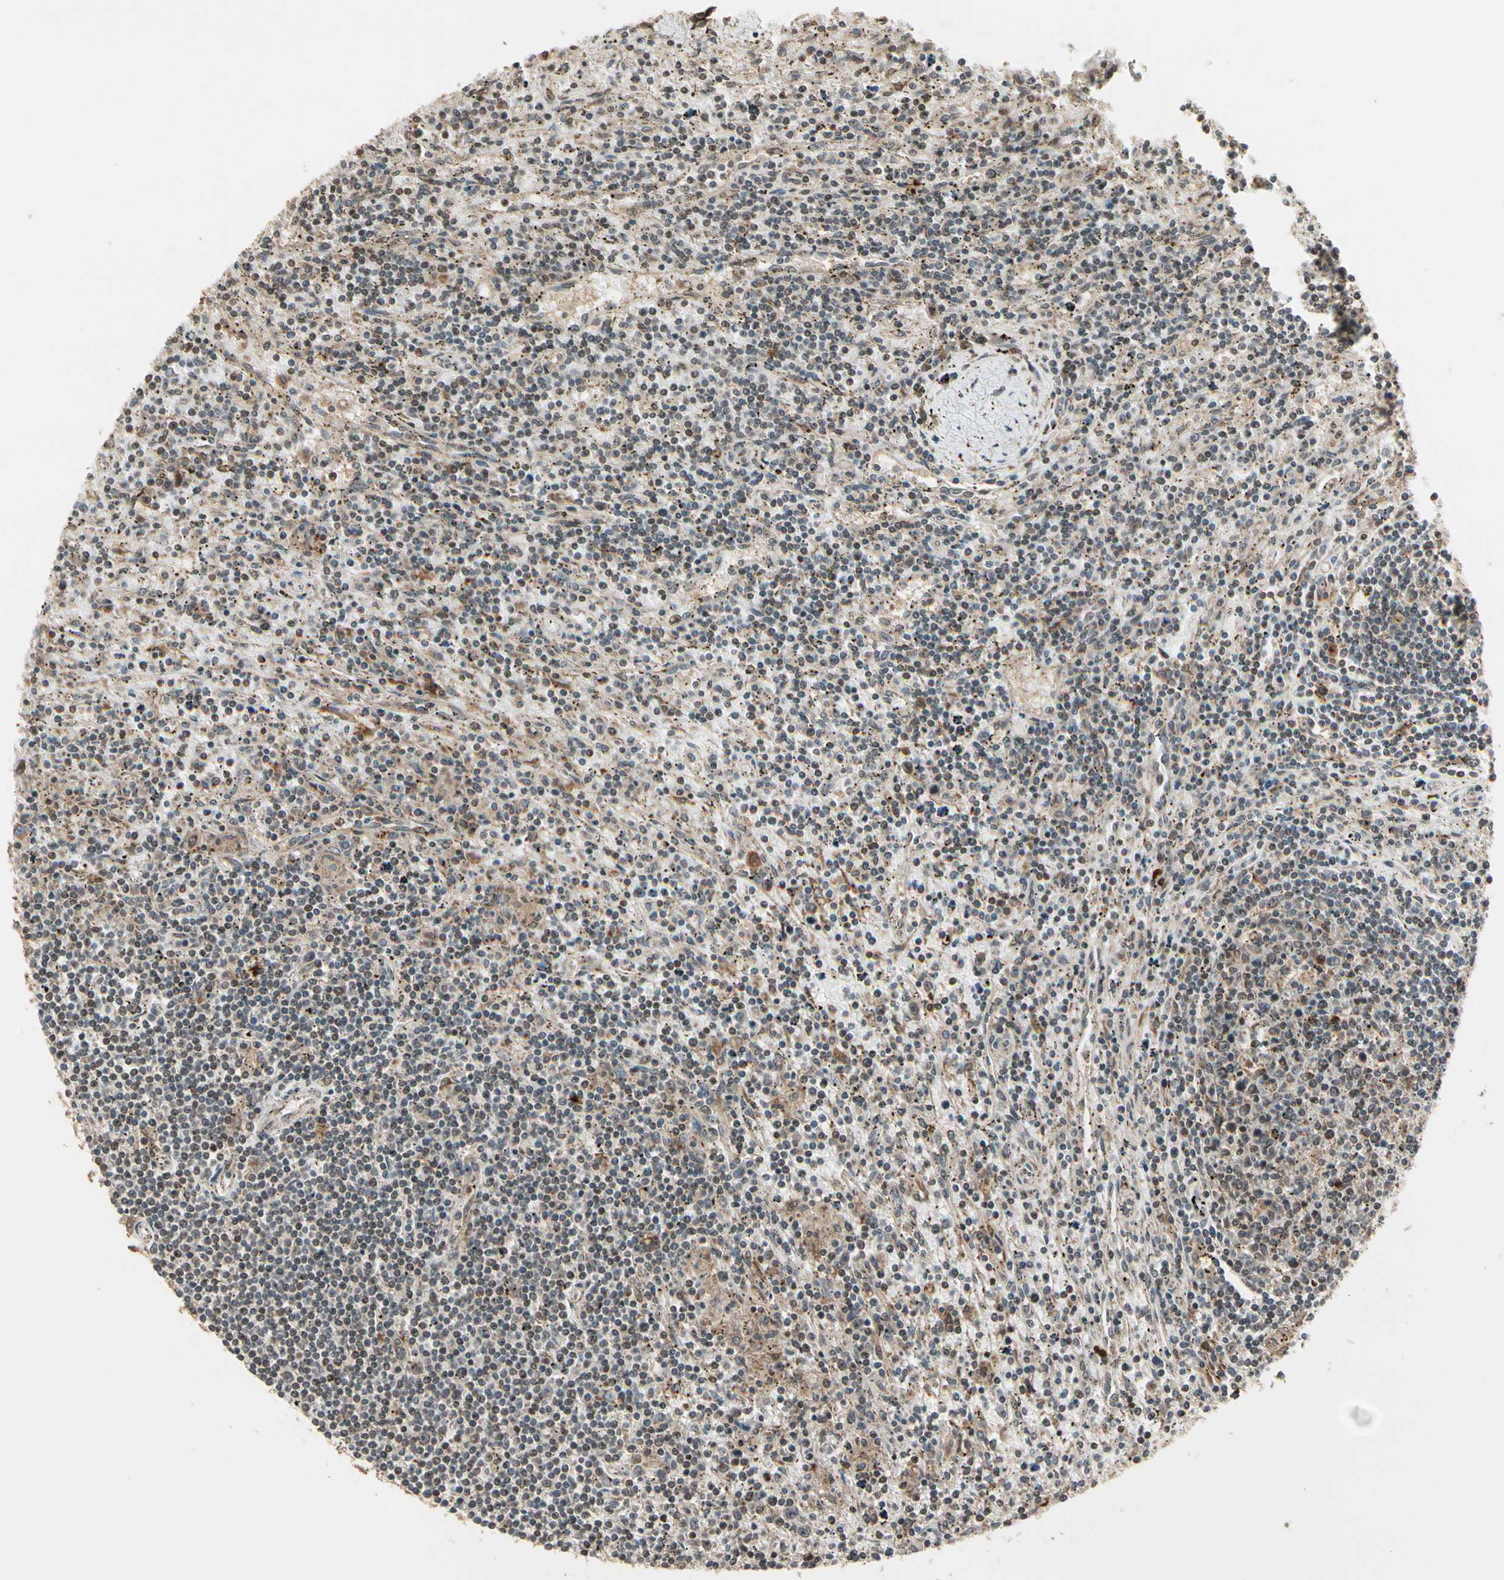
{"staining": {"intensity": "weak", "quantity": "<25%", "location": "cytoplasmic/membranous"}, "tissue": "lymphoma", "cell_type": "Tumor cells", "image_type": "cancer", "snomed": [{"axis": "morphology", "description": "Malignant lymphoma, non-Hodgkin's type, Low grade"}, {"axis": "topography", "description": "Spleen"}], "caption": "The IHC image has no significant expression in tumor cells of lymphoma tissue.", "gene": "GLUL", "patient": {"sex": "male", "age": 76}}